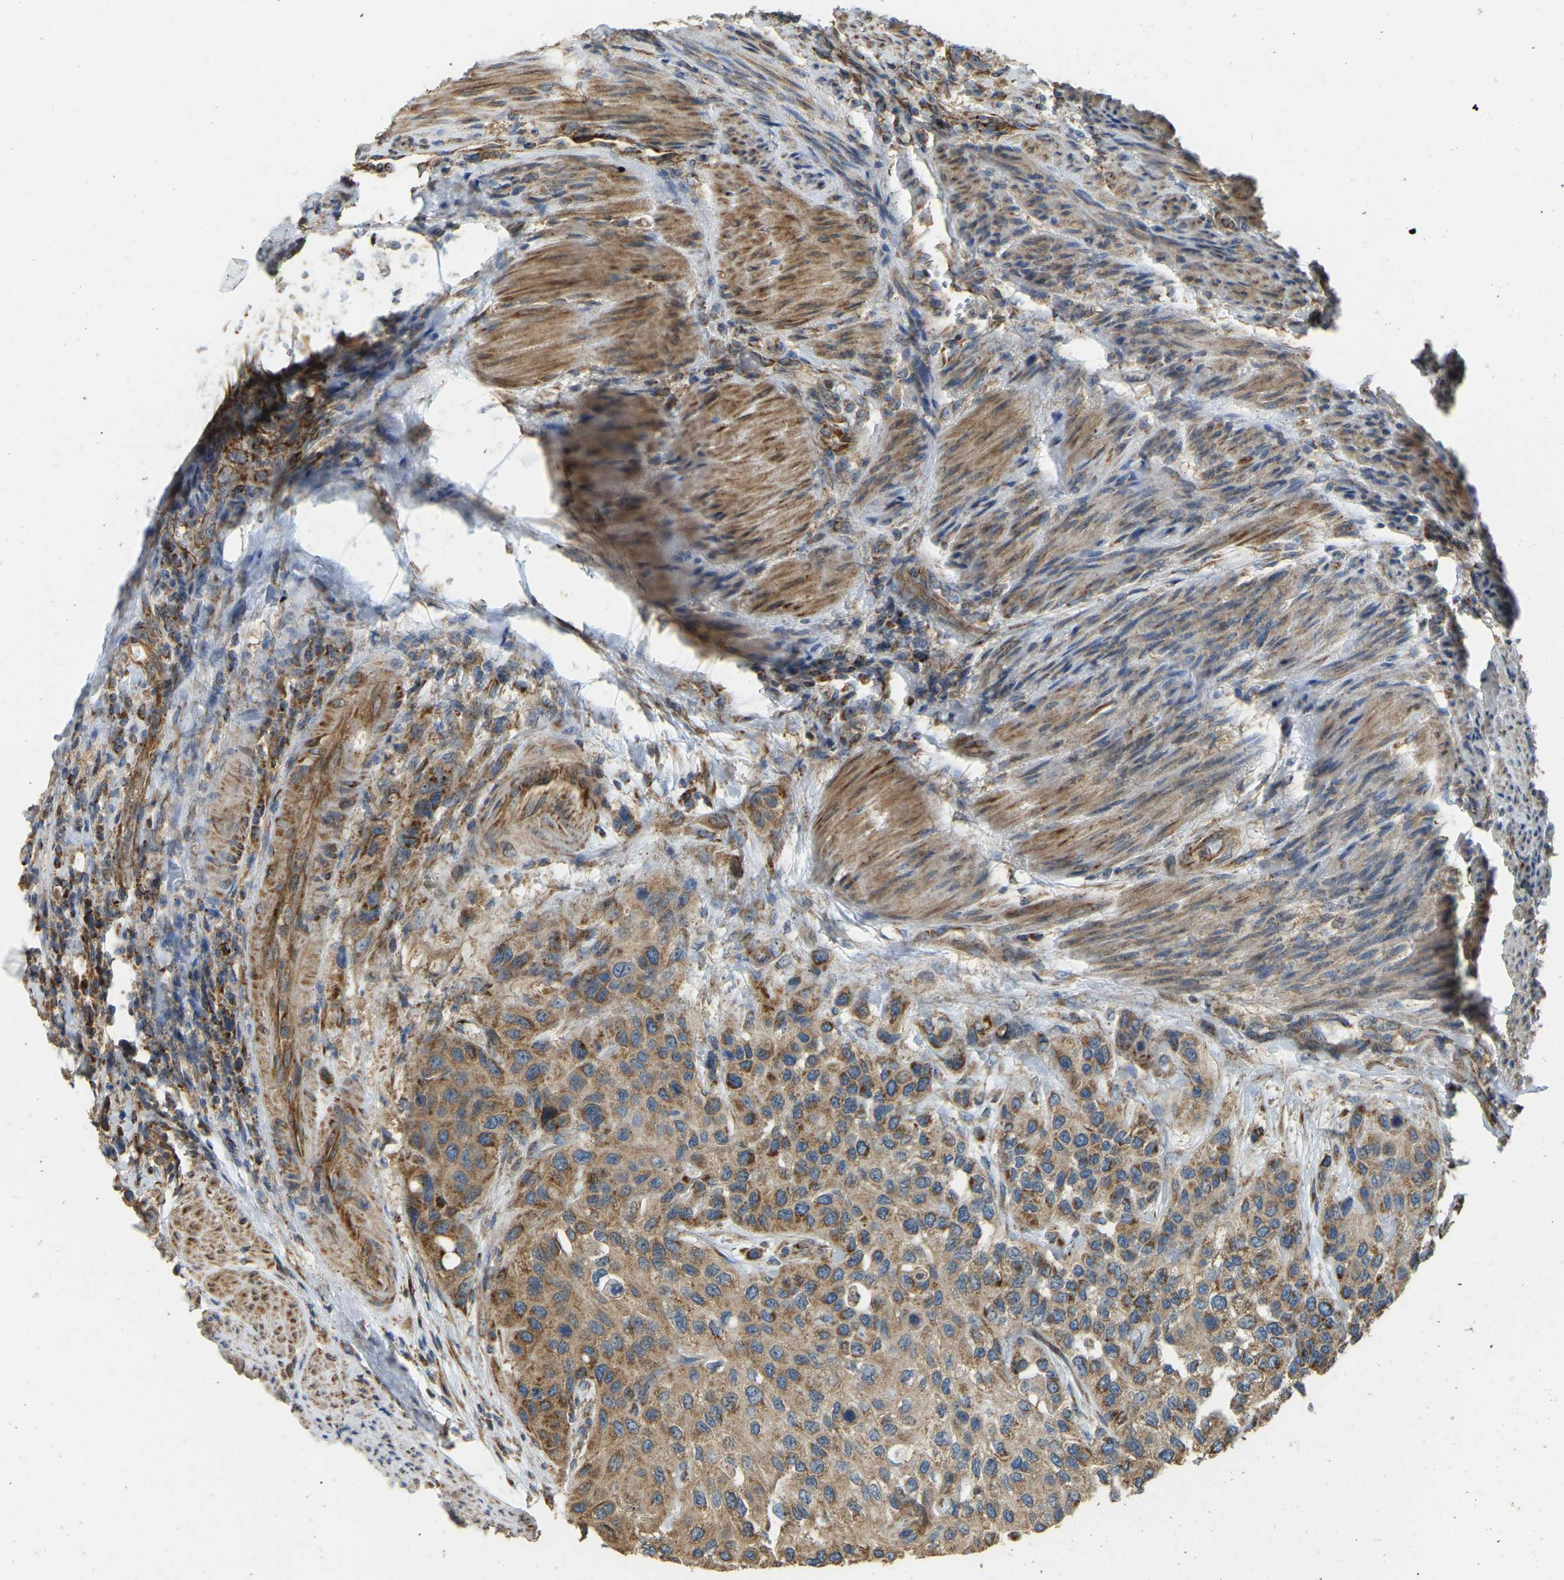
{"staining": {"intensity": "moderate", "quantity": ">75%", "location": "cytoplasmic/membranous"}, "tissue": "urothelial cancer", "cell_type": "Tumor cells", "image_type": "cancer", "snomed": [{"axis": "morphology", "description": "Urothelial carcinoma, High grade"}, {"axis": "topography", "description": "Urinary bladder"}], "caption": "Immunohistochemical staining of urothelial cancer demonstrates medium levels of moderate cytoplasmic/membranous staining in approximately >75% of tumor cells.", "gene": "PSMD7", "patient": {"sex": "female", "age": 56}}